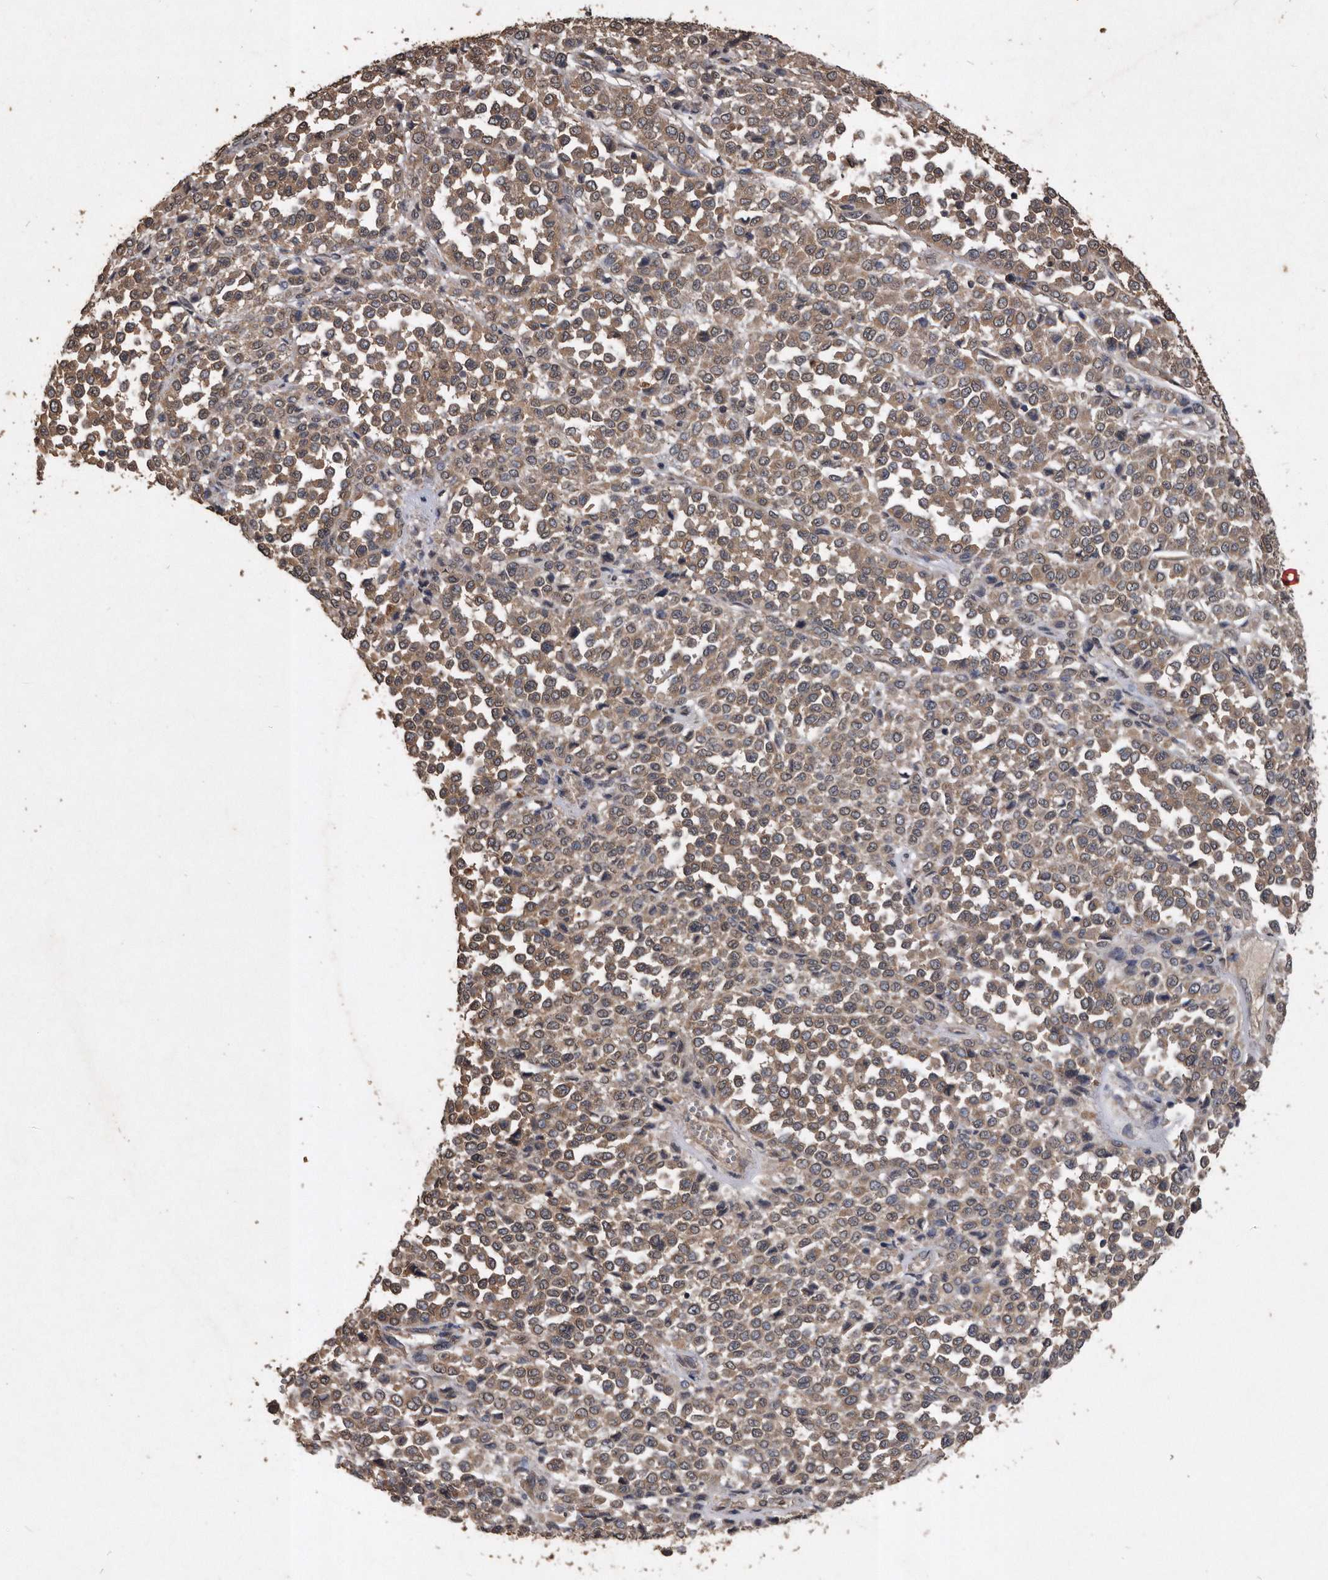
{"staining": {"intensity": "moderate", "quantity": ">75%", "location": "cytoplasmic/membranous"}, "tissue": "melanoma", "cell_type": "Tumor cells", "image_type": "cancer", "snomed": [{"axis": "morphology", "description": "Malignant melanoma, Metastatic site"}, {"axis": "topography", "description": "Pancreas"}], "caption": "High-power microscopy captured an immunohistochemistry (IHC) histopathology image of malignant melanoma (metastatic site), revealing moderate cytoplasmic/membranous staining in about >75% of tumor cells.", "gene": "NRBP1", "patient": {"sex": "female", "age": 30}}